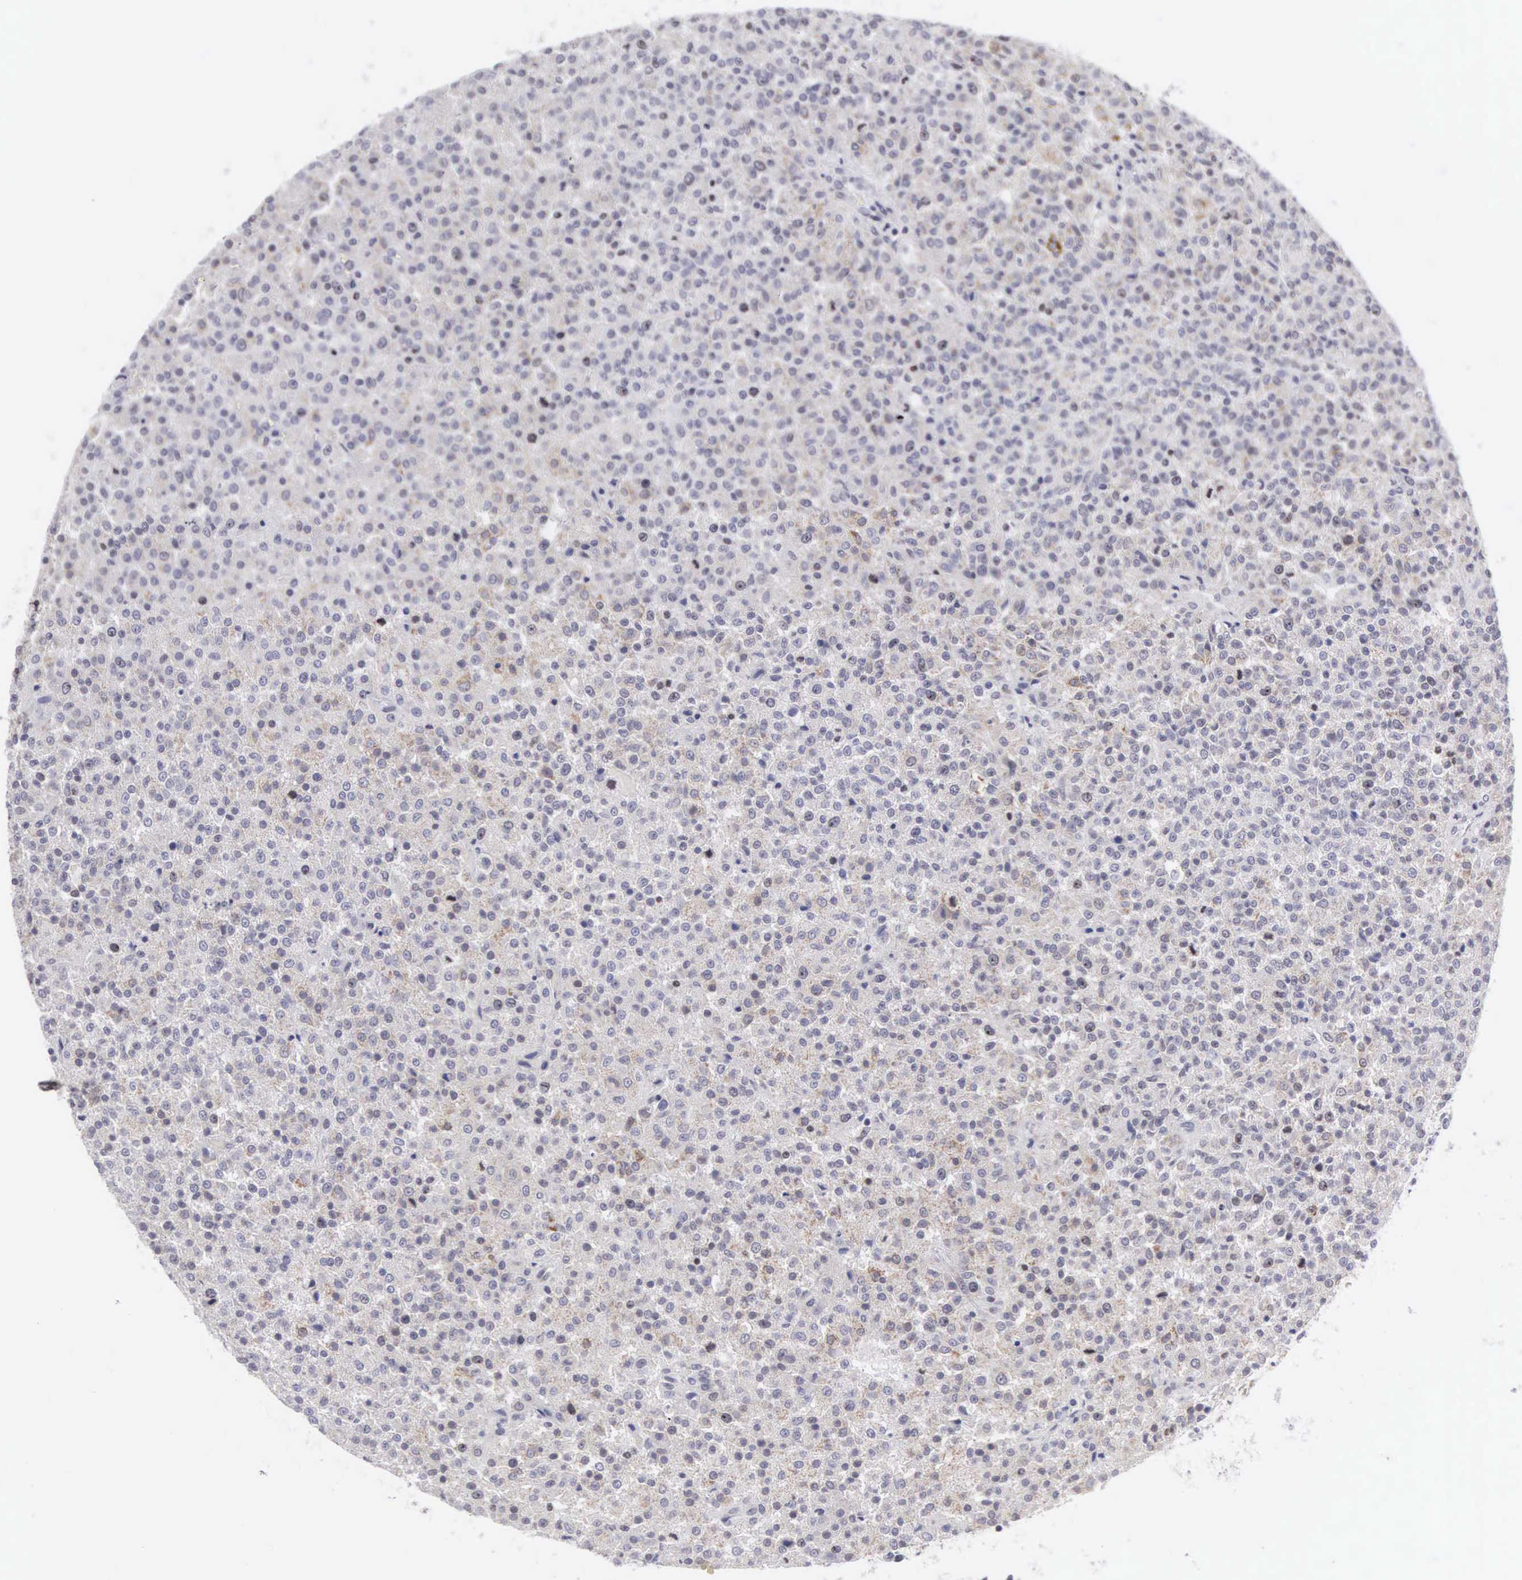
{"staining": {"intensity": "weak", "quantity": "25%-75%", "location": "cytoplasmic/membranous"}, "tissue": "testis cancer", "cell_type": "Tumor cells", "image_type": "cancer", "snomed": [{"axis": "morphology", "description": "Seminoma, NOS"}, {"axis": "topography", "description": "Testis"}], "caption": "Testis seminoma stained with a protein marker exhibits weak staining in tumor cells.", "gene": "SOX11", "patient": {"sex": "male", "age": 59}}